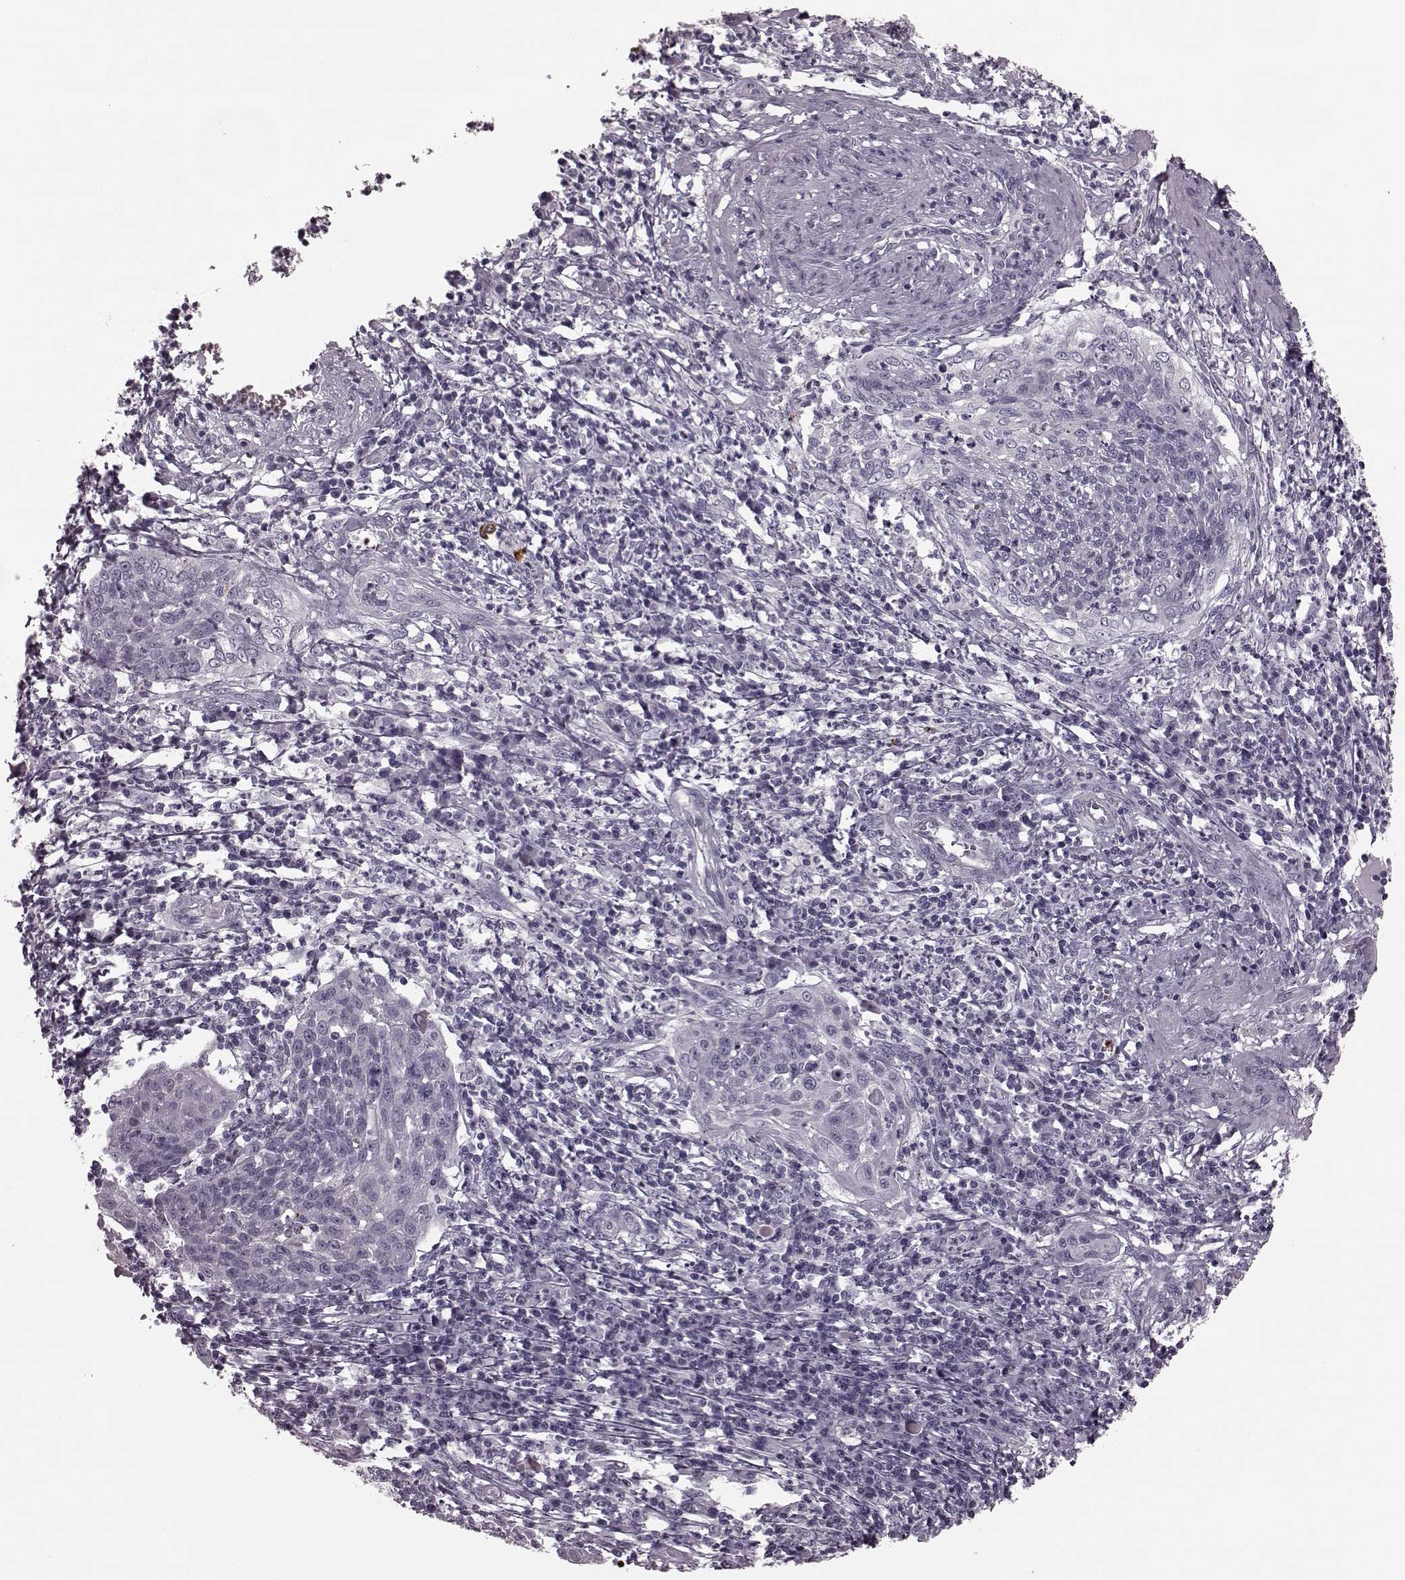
{"staining": {"intensity": "negative", "quantity": "none", "location": "none"}, "tissue": "cervical cancer", "cell_type": "Tumor cells", "image_type": "cancer", "snomed": [{"axis": "morphology", "description": "Squamous cell carcinoma, NOS"}, {"axis": "topography", "description": "Cervix"}], "caption": "Tumor cells are negative for protein expression in human cervical squamous cell carcinoma.", "gene": "TRPM1", "patient": {"sex": "female", "age": 34}}